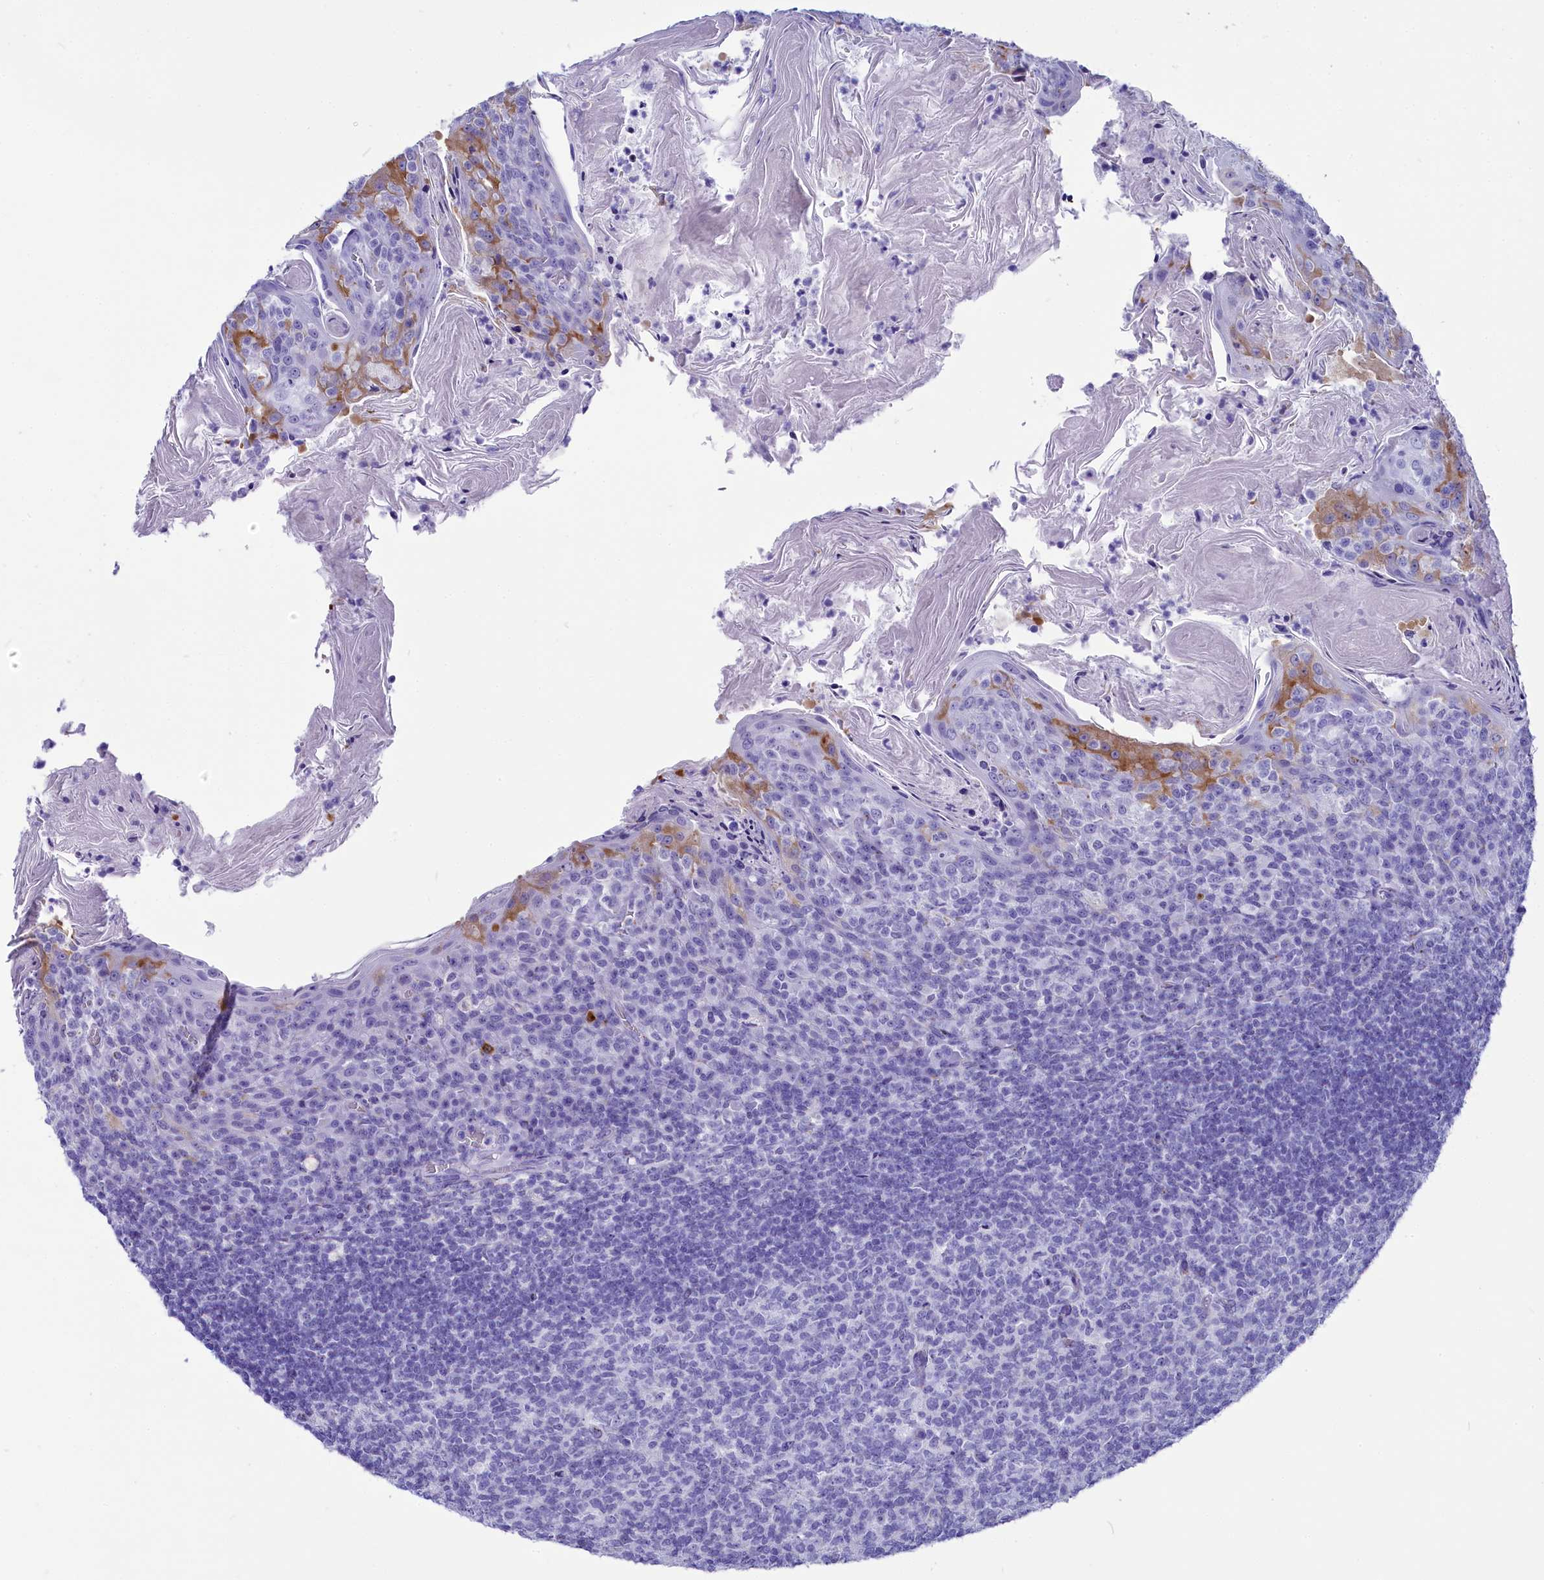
{"staining": {"intensity": "negative", "quantity": "none", "location": "none"}, "tissue": "tonsil", "cell_type": "Germinal center cells", "image_type": "normal", "snomed": [{"axis": "morphology", "description": "Normal tissue, NOS"}, {"axis": "topography", "description": "Tonsil"}], "caption": "Immunohistochemistry (IHC) of benign human tonsil exhibits no positivity in germinal center cells.", "gene": "AP3B2", "patient": {"sex": "female", "age": 10}}